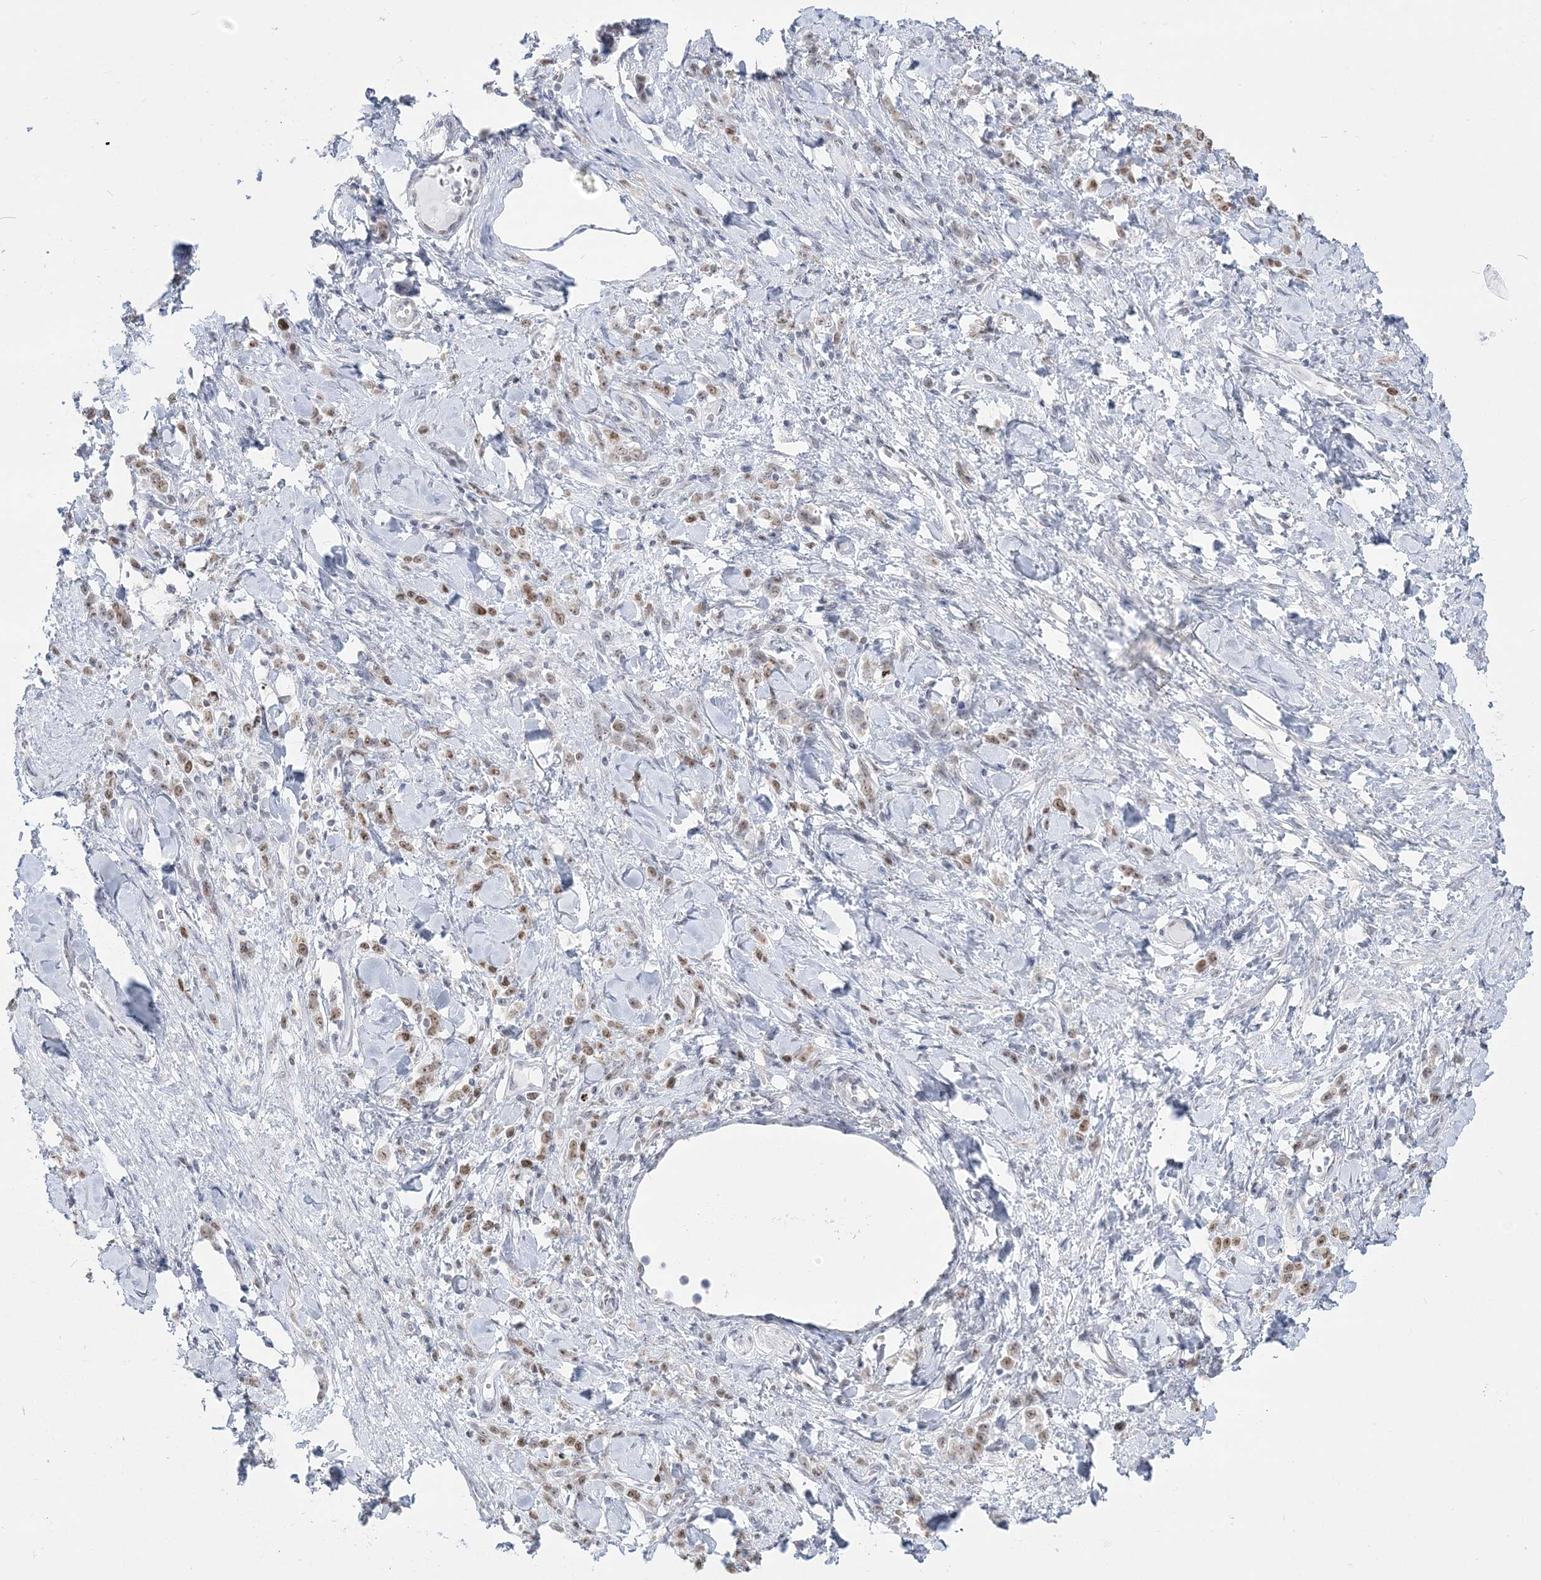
{"staining": {"intensity": "moderate", "quantity": ">75%", "location": "nuclear"}, "tissue": "stomach cancer", "cell_type": "Tumor cells", "image_type": "cancer", "snomed": [{"axis": "morphology", "description": "Normal tissue, NOS"}, {"axis": "morphology", "description": "Adenocarcinoma, NOS"}, {"axis": "topography", "description": "Stomach"}], "caption": "Human stomach adenocarcinoma stained with a protein marker reveals moderate staining in tumor cells.", "gene": "DDX21", "patient": {"sex": "male", "age": 82}}